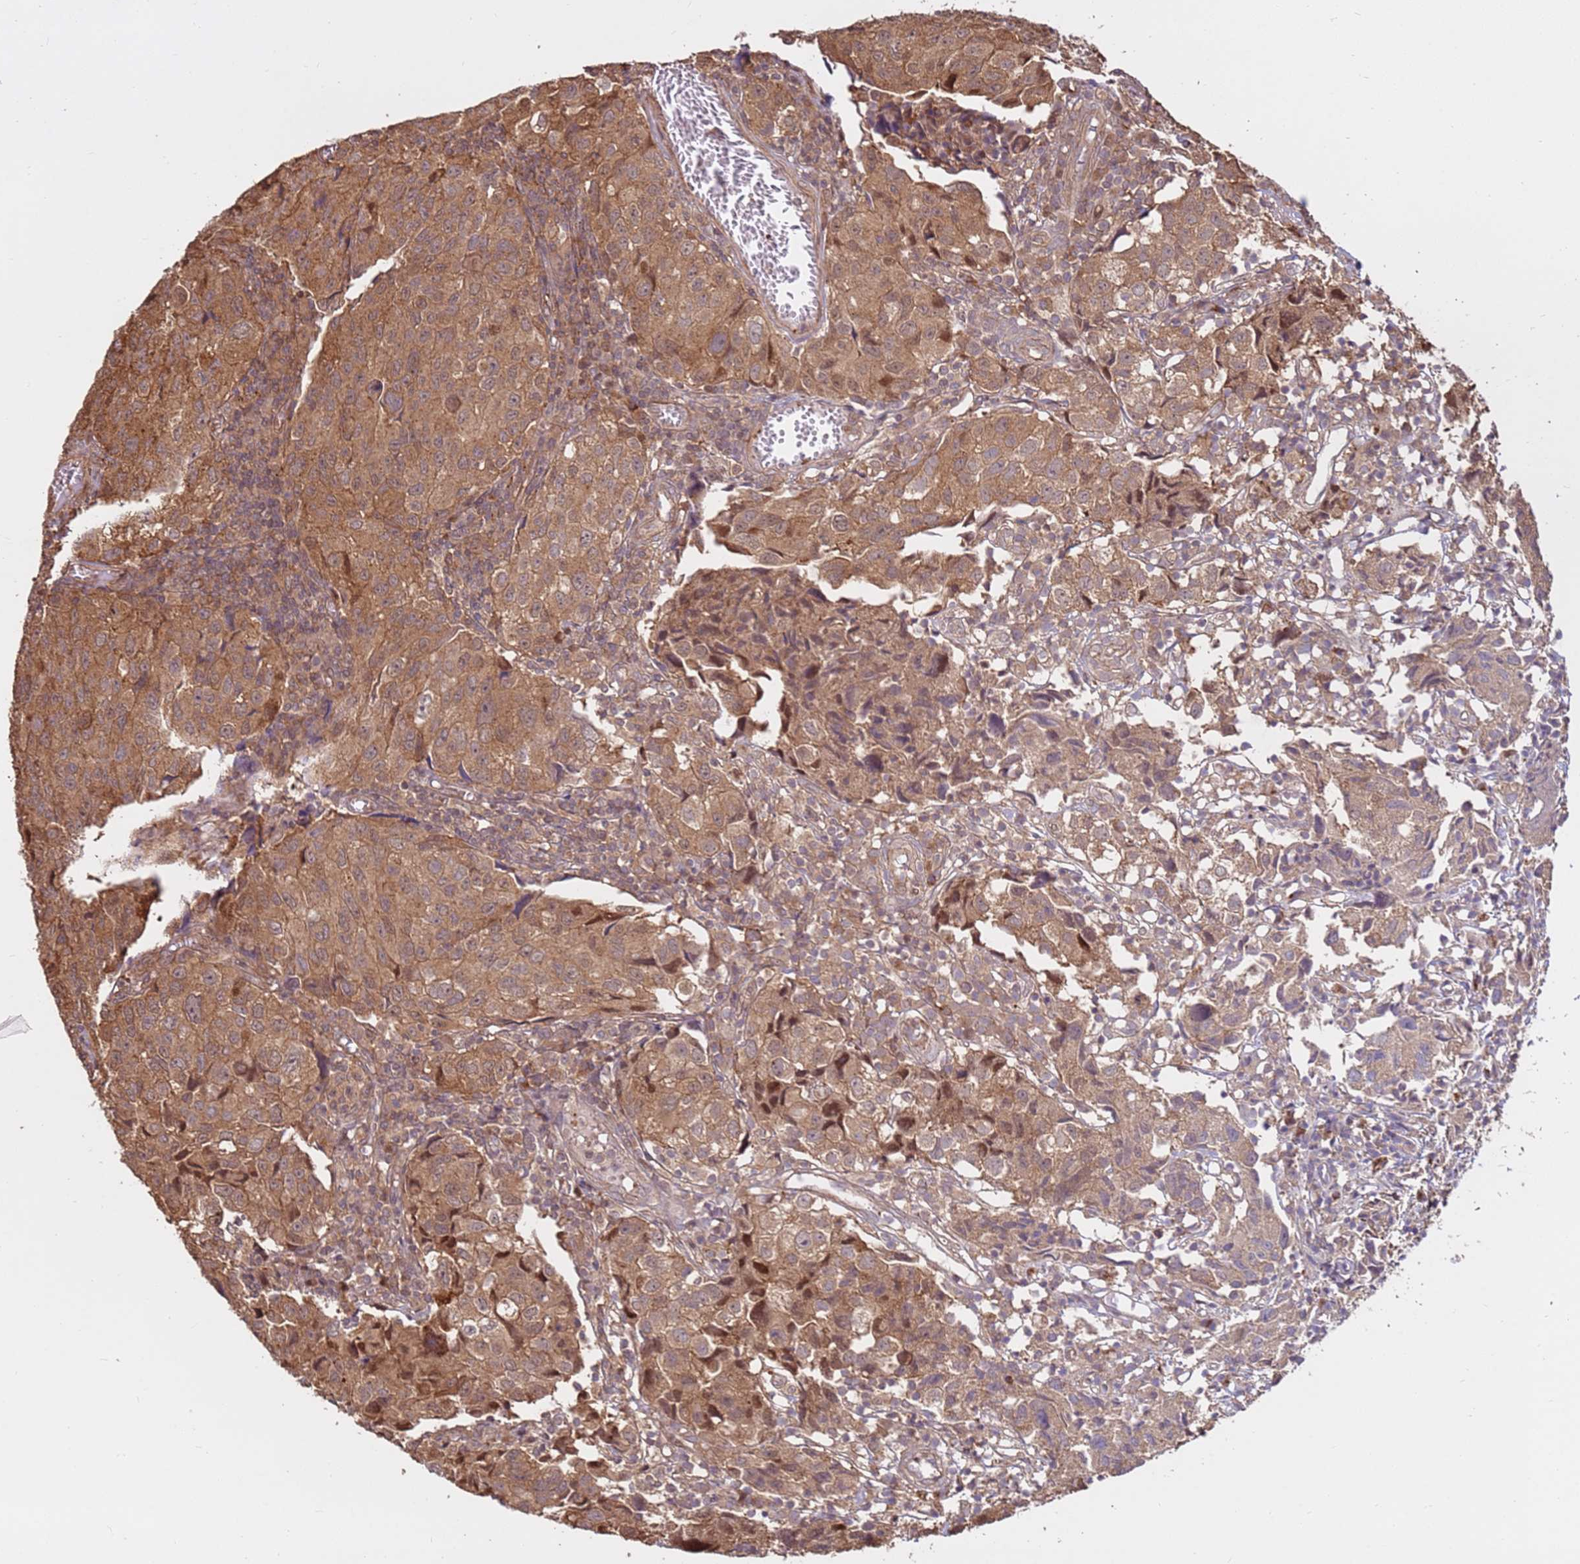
{"staining": {"intensity": "moderate", "quantity": ">75%", "location": "cytoplasmic/membranous"}, "tissue": "urothelial cancer", "cell_type": "Tumor cells", "image_type": "cancer", "snomed": [{"axis": "morphology", "description": "Urothelial carcinoma, High grade"}, {"axis": "topography", "description": "Urinary bladder"}], "caption": "About >75% of tumor cells in high-grade urothelial carcinoma reveal moderate cytoplasmic/membranous protein positivity as visualized by brown immunohistochemical staining.", "gene": "CCDC112", "patient": {"sex": "female", "age": 75}}